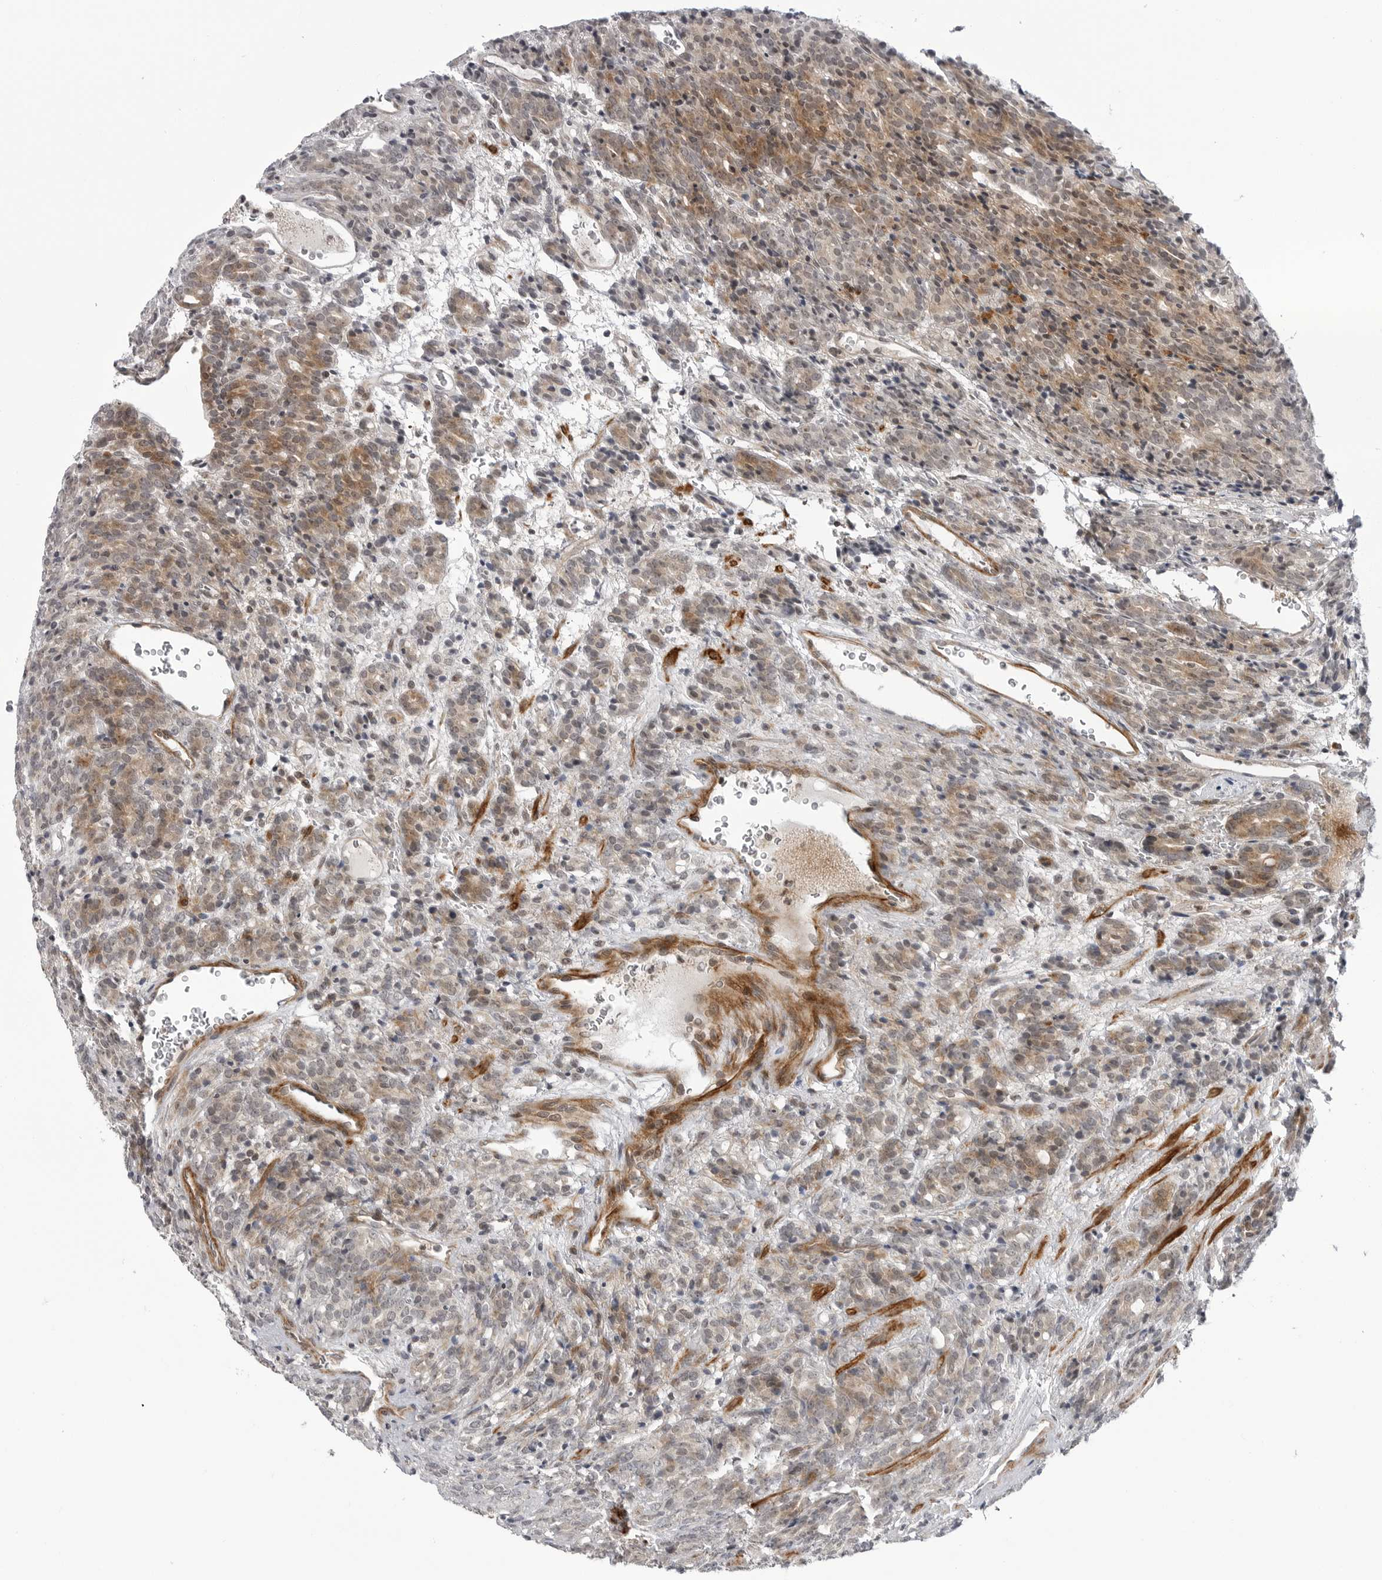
{"staining": {"intensity": "moderate", "quantity": "25%-75%", "location": "cytoplasmic/membranous"}, "tissue": "prostate cancer", "cell_type": "Tumor cells", "image_type": "cancer", "snomed": [{"axis": "morphology", "description": "Adenocarcinoma, High grade"}, {"axis": "topography", "description": "Prostate"}], "caption": "IHC photomicrograph of neoplastic tissue: human prostate cancer (adenocarcinoma (high-grade)) stained using immunohistochemistry reveals medium levels of moderate protein expression localized specifically in the cytoplasmic/membranous of tumor cells, appearing as a cytoplasmic/membranous brown color.", "gene": "ADAMTS5", "patient": {"sex": "male", "age": 62}}